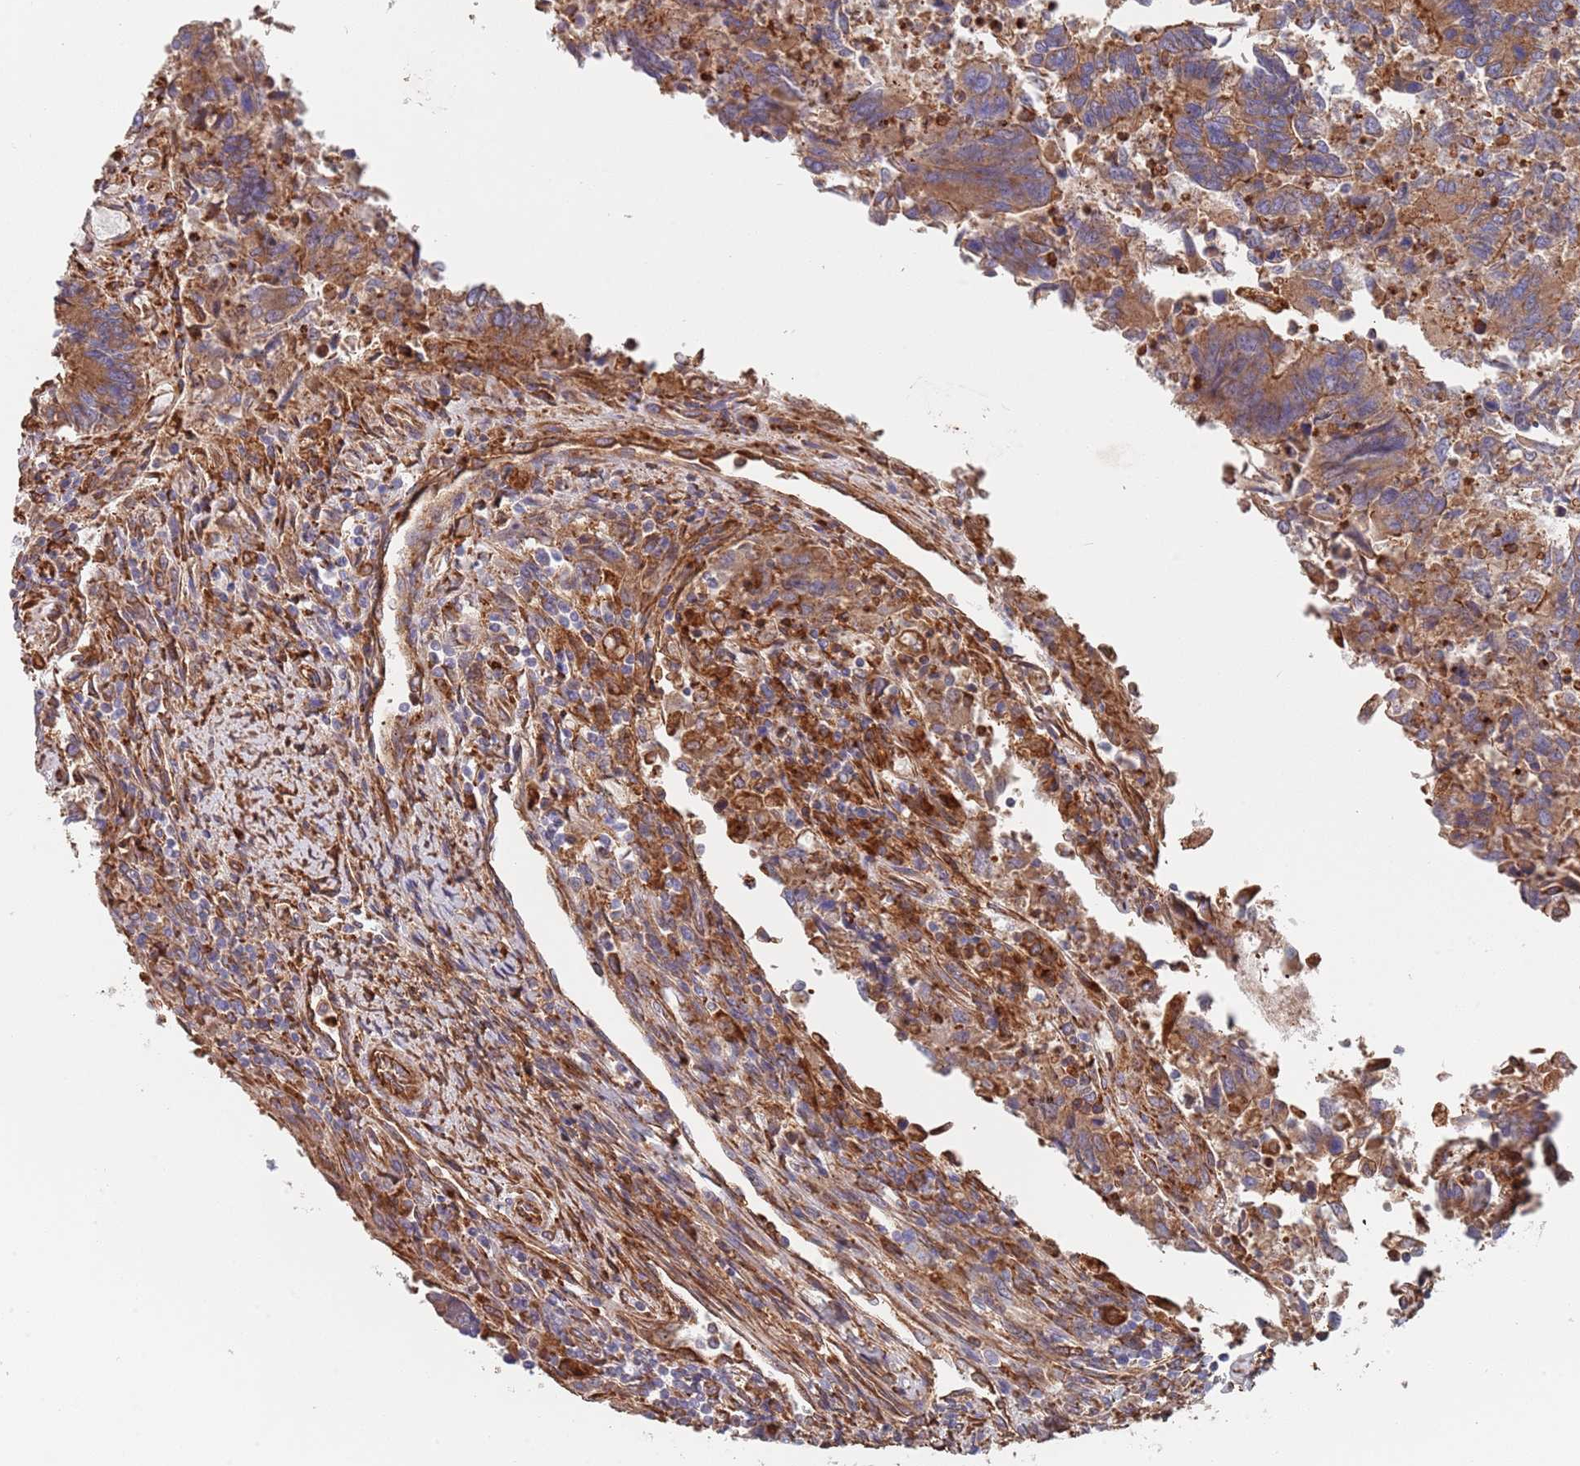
{"staining": {"intensity": "moderate", "quantity": ">75%", "location": "cytoplasmic/membranous"}, "tissue": "colorectal cancer", "cell_type": "Tumor cells", "image_type": "cancer", "snomed": [{"axis": "morphology", "description": "Adenocarcinoma, NOS"}, {"axis": "topography", "description": "Colon"}], "caption": "Protein staining demonstrates moderate cytoplasmic/membranous expression in approximately >75% of tumor cells in adenocarcinoma (colorectal).", "gene": "DCUN1D3", "patient": {"sex": "female", "age": 67}}